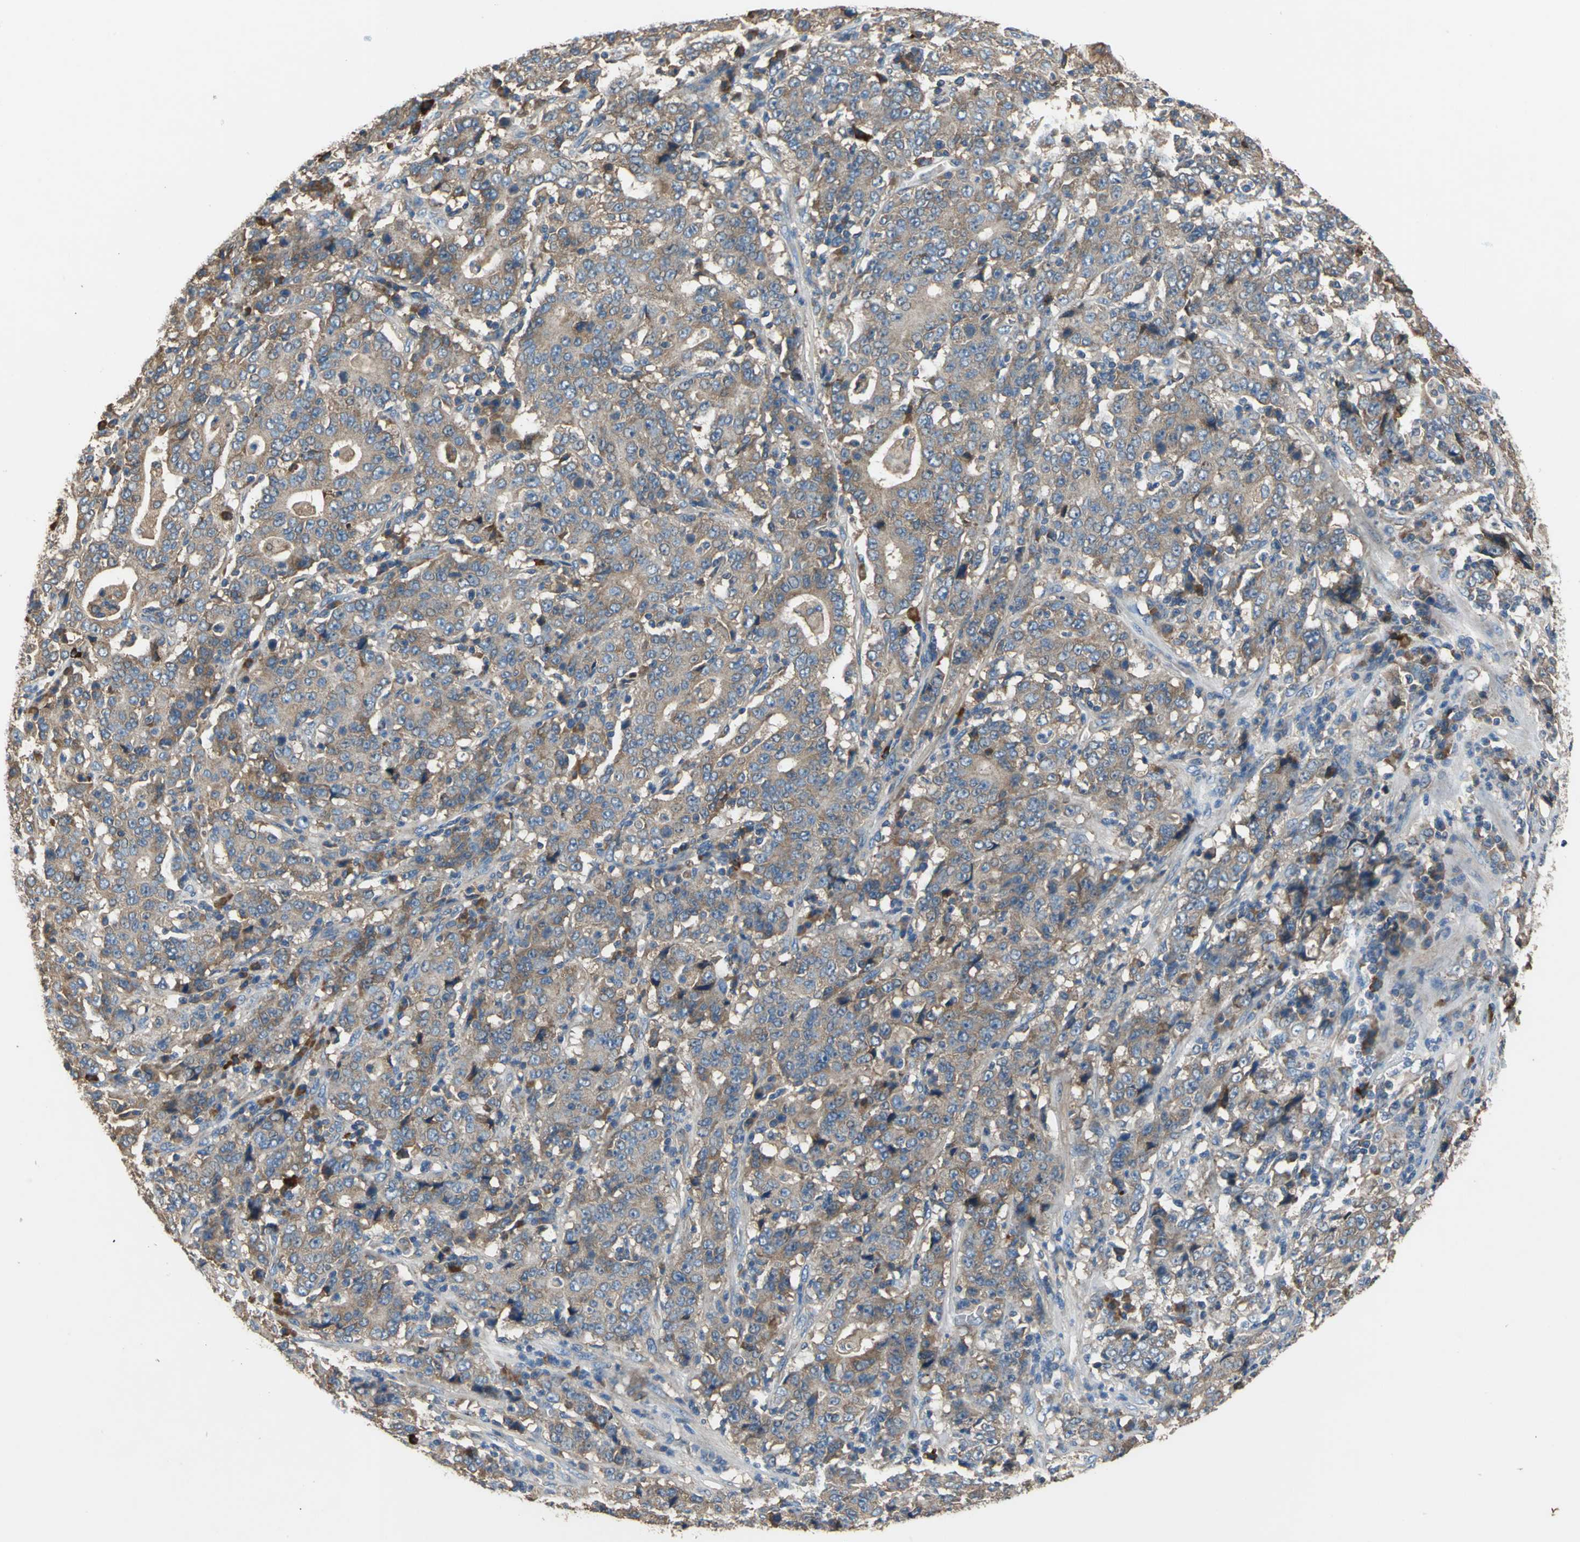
{"staining": {"intensity": "moderate", "quantity": ">75%", "location": "cytoplasmic/membranous"}, "tissue": "stomach cancer", "cell_type": "Tumor cells", "image_type": "cancer", "snomed": [{"axis": "morphology", "description": "Normal tissue, NOS"}, {"axis": "morphology", "description": "Adenocarcinoma, NOS"}, {"axis": "topography", "description": "Stomach, upper"}, {"axis": "topography", "description": "Stomach"}], "caption": "This is a photomicrograph of immunohistochemistry (IHC) staining of stomach cancer (adenocarcinoma), which shows moderate positivity in the cytoplasmic/membranous of tumor cells.", "gene": "HEPH", "patient": {"sex": "male", "age": 59}}